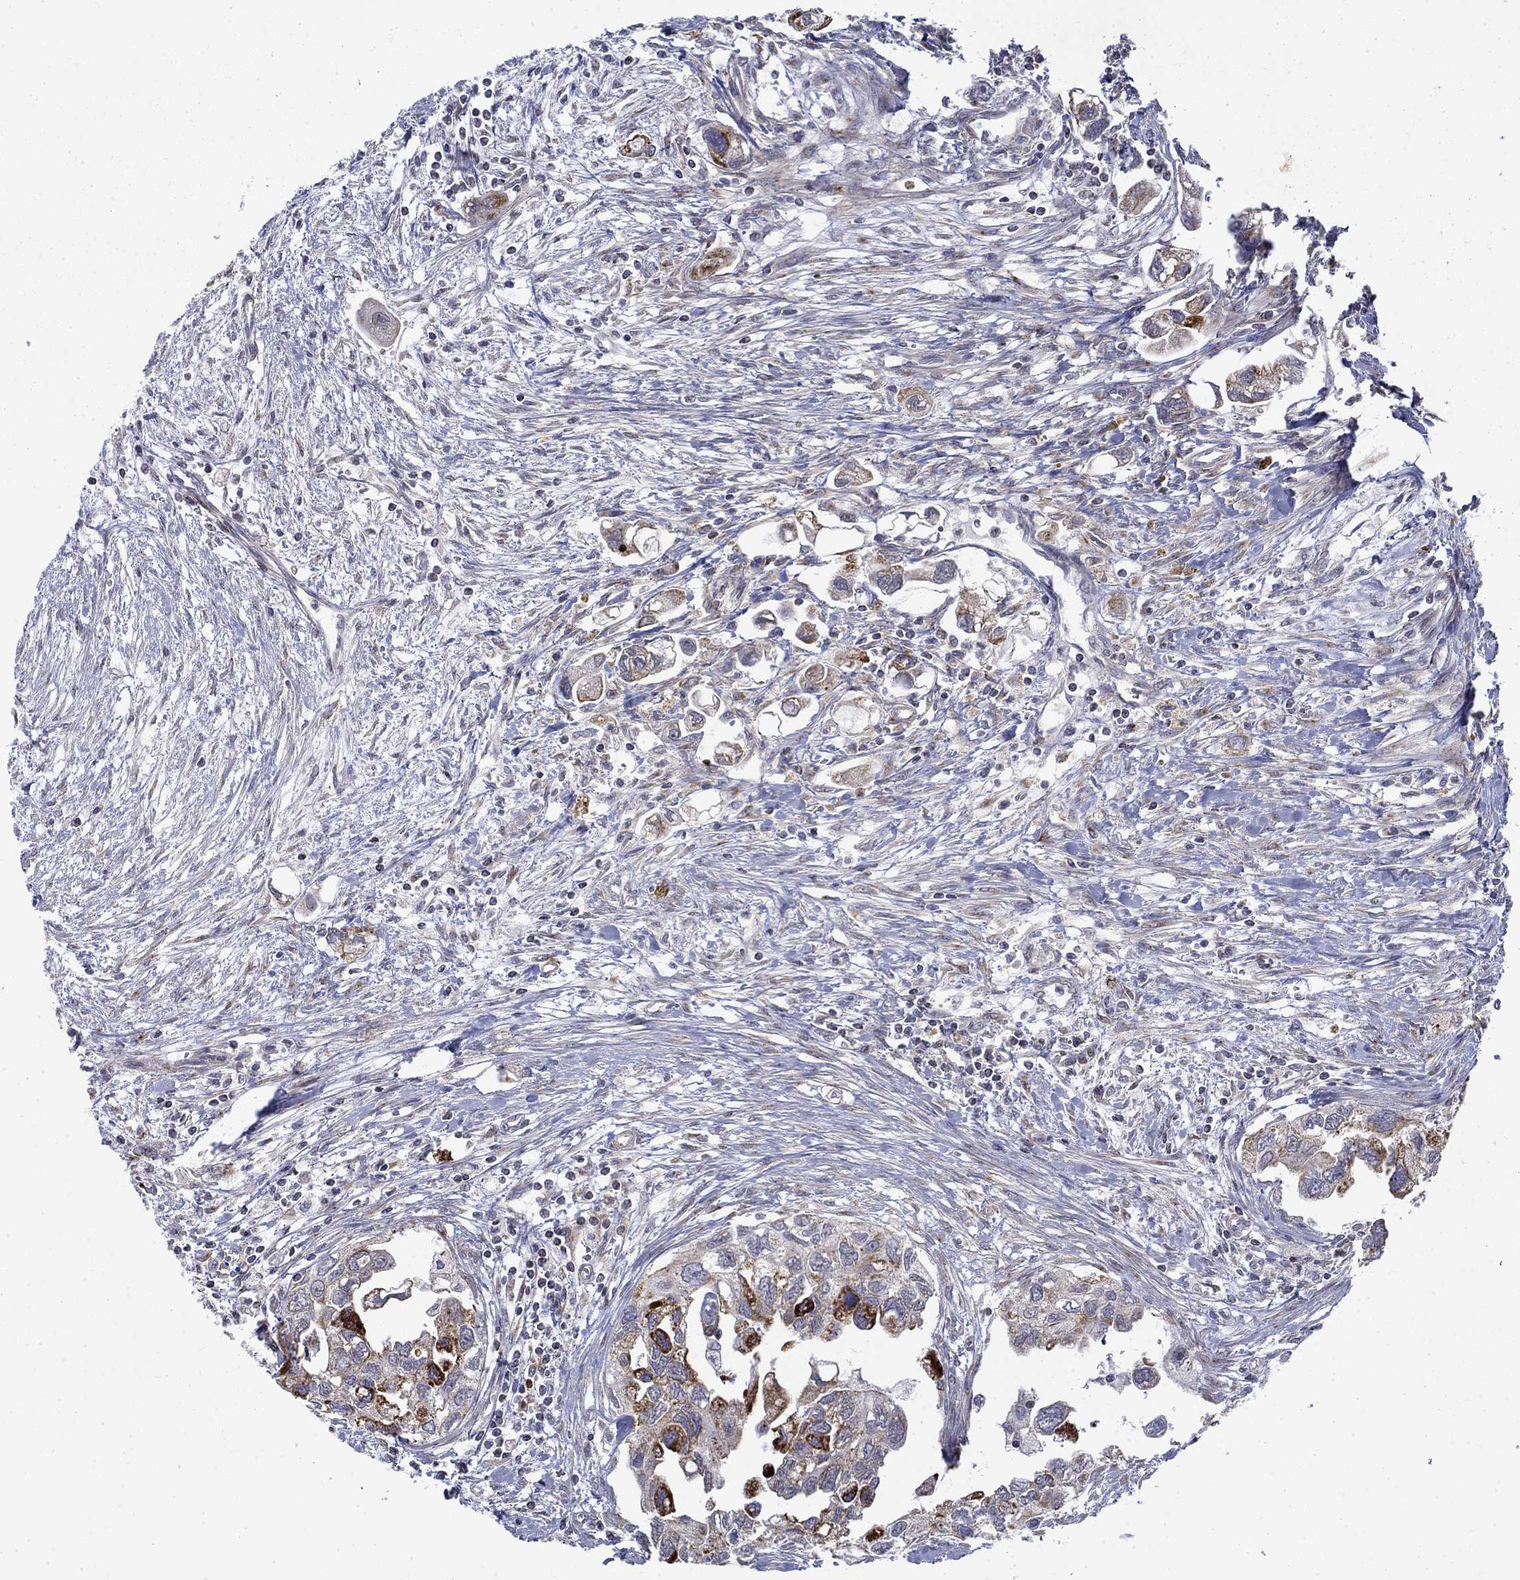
{"staining": {"intensity": "strong", "quantity": "<25%", "location": "cytoplasmic/membranous"}, "tissue": "urothelial cancer", "cell_type": "Tumor cells", "image_type": "cancer", "snomed": [{"axis": "morphology", "description": "Urothelial carcinoma, High grade"}, {"axis": "topography", "description": "Urinary bladder"}], "caption": "This micrograph exhibits urothelial cancer stained with immunohistochemistry (IHC) to label a protein in brown. The cytoplasmic/membranous of tumor cells show strong positivity for the protein. Nuclei are counter-stained blue.", "gene": "PCBP3", "patient": {"sex": "male", "age": 59}}